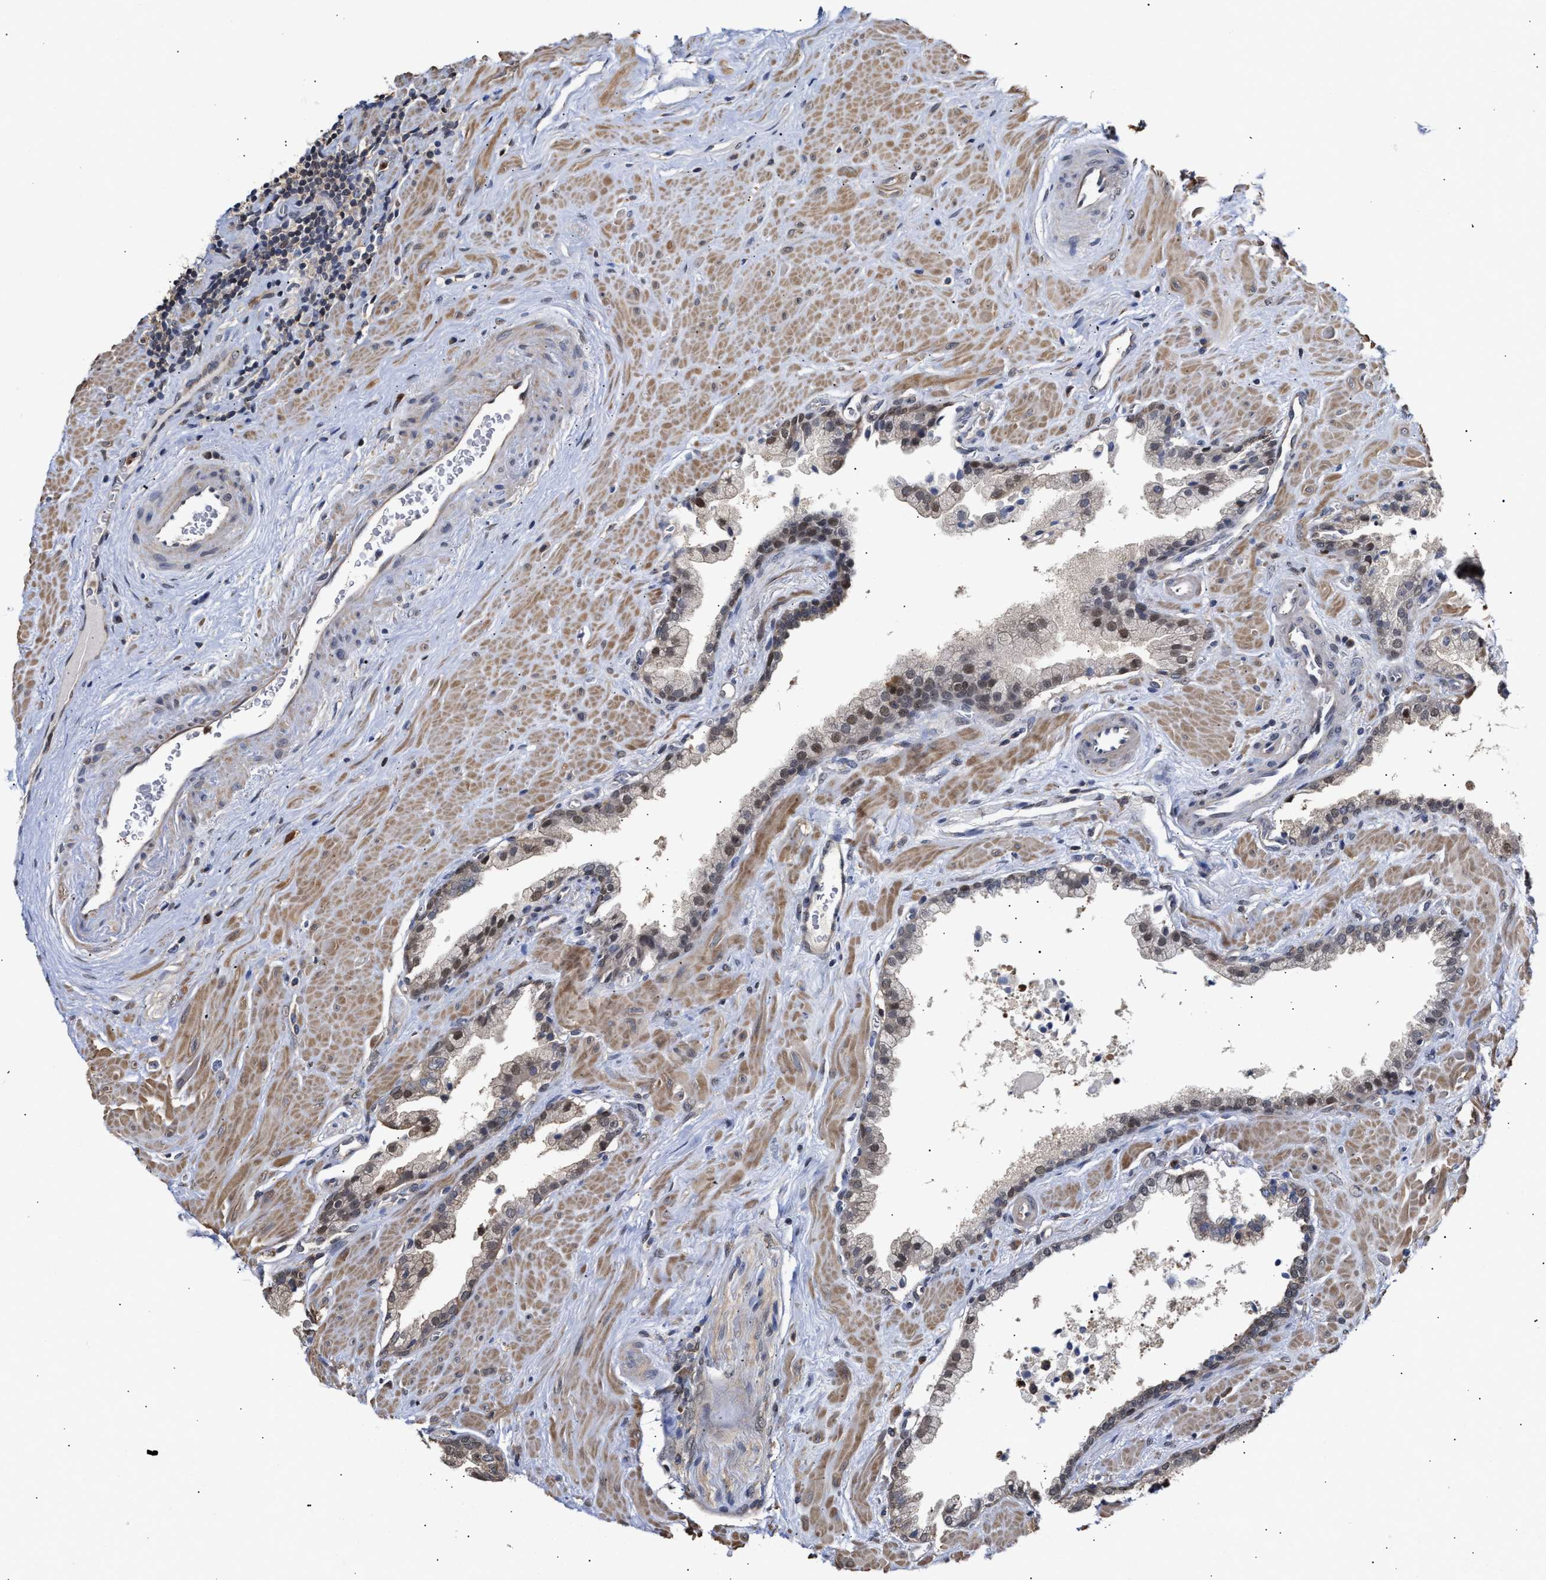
{"staining": {"intensity": "moderate", "quantity": "<25%", "location": "nuclear"}, "tissue": "prostate cancer", "cell_type": "Tumor cells", "image_type": "cancer", "snomed": [{"axis": "morphology", "description": "Adenocarcinoma, Low grade"}, {"axis": "topography", "description": "Prostate"}], "caption": "Human prostate cancer stained with a brown dye exhibits moderate nuclear positive positivity in approximately <25% of tumor cells.", "gene": "KLHDC1", "patient": {"sex": "male", "age": 71}}